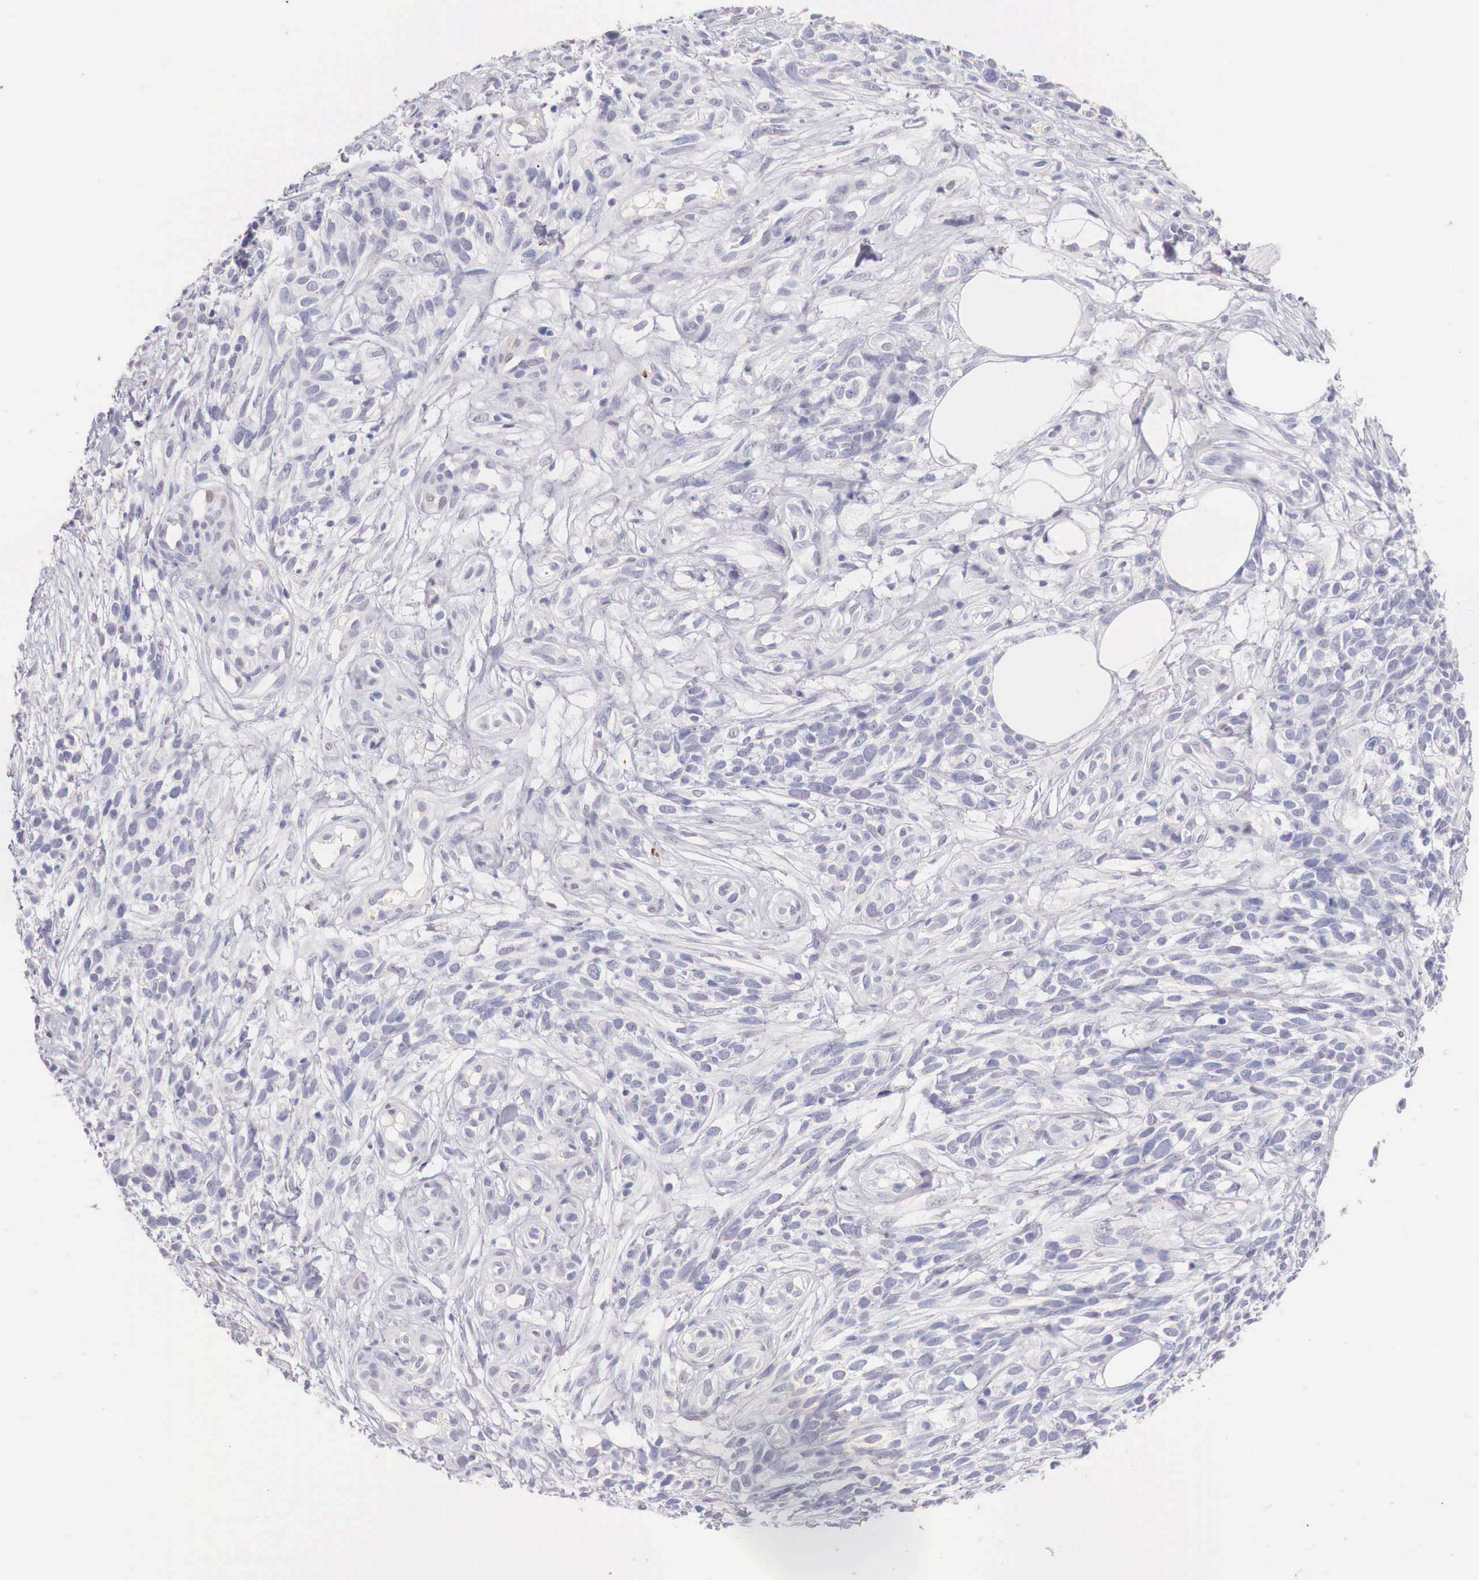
{"staining": {"intensity": "negative", "quantity": "none", "location": "none"}, "tissue": "melanoma", "cell_type": "Tumor cells", "image_type": "cancer", "snomed": [{"axis": "morphology", "description": "Malignant melanoma, NOS"}, {"axis": "topography", "description": "Skin"}], "caption": "Protein analysis of malignant melanoma shows no significant staining in tumor cells.", "gene": "ITIH6", "patient": {"sex": "female", "age": 85}}